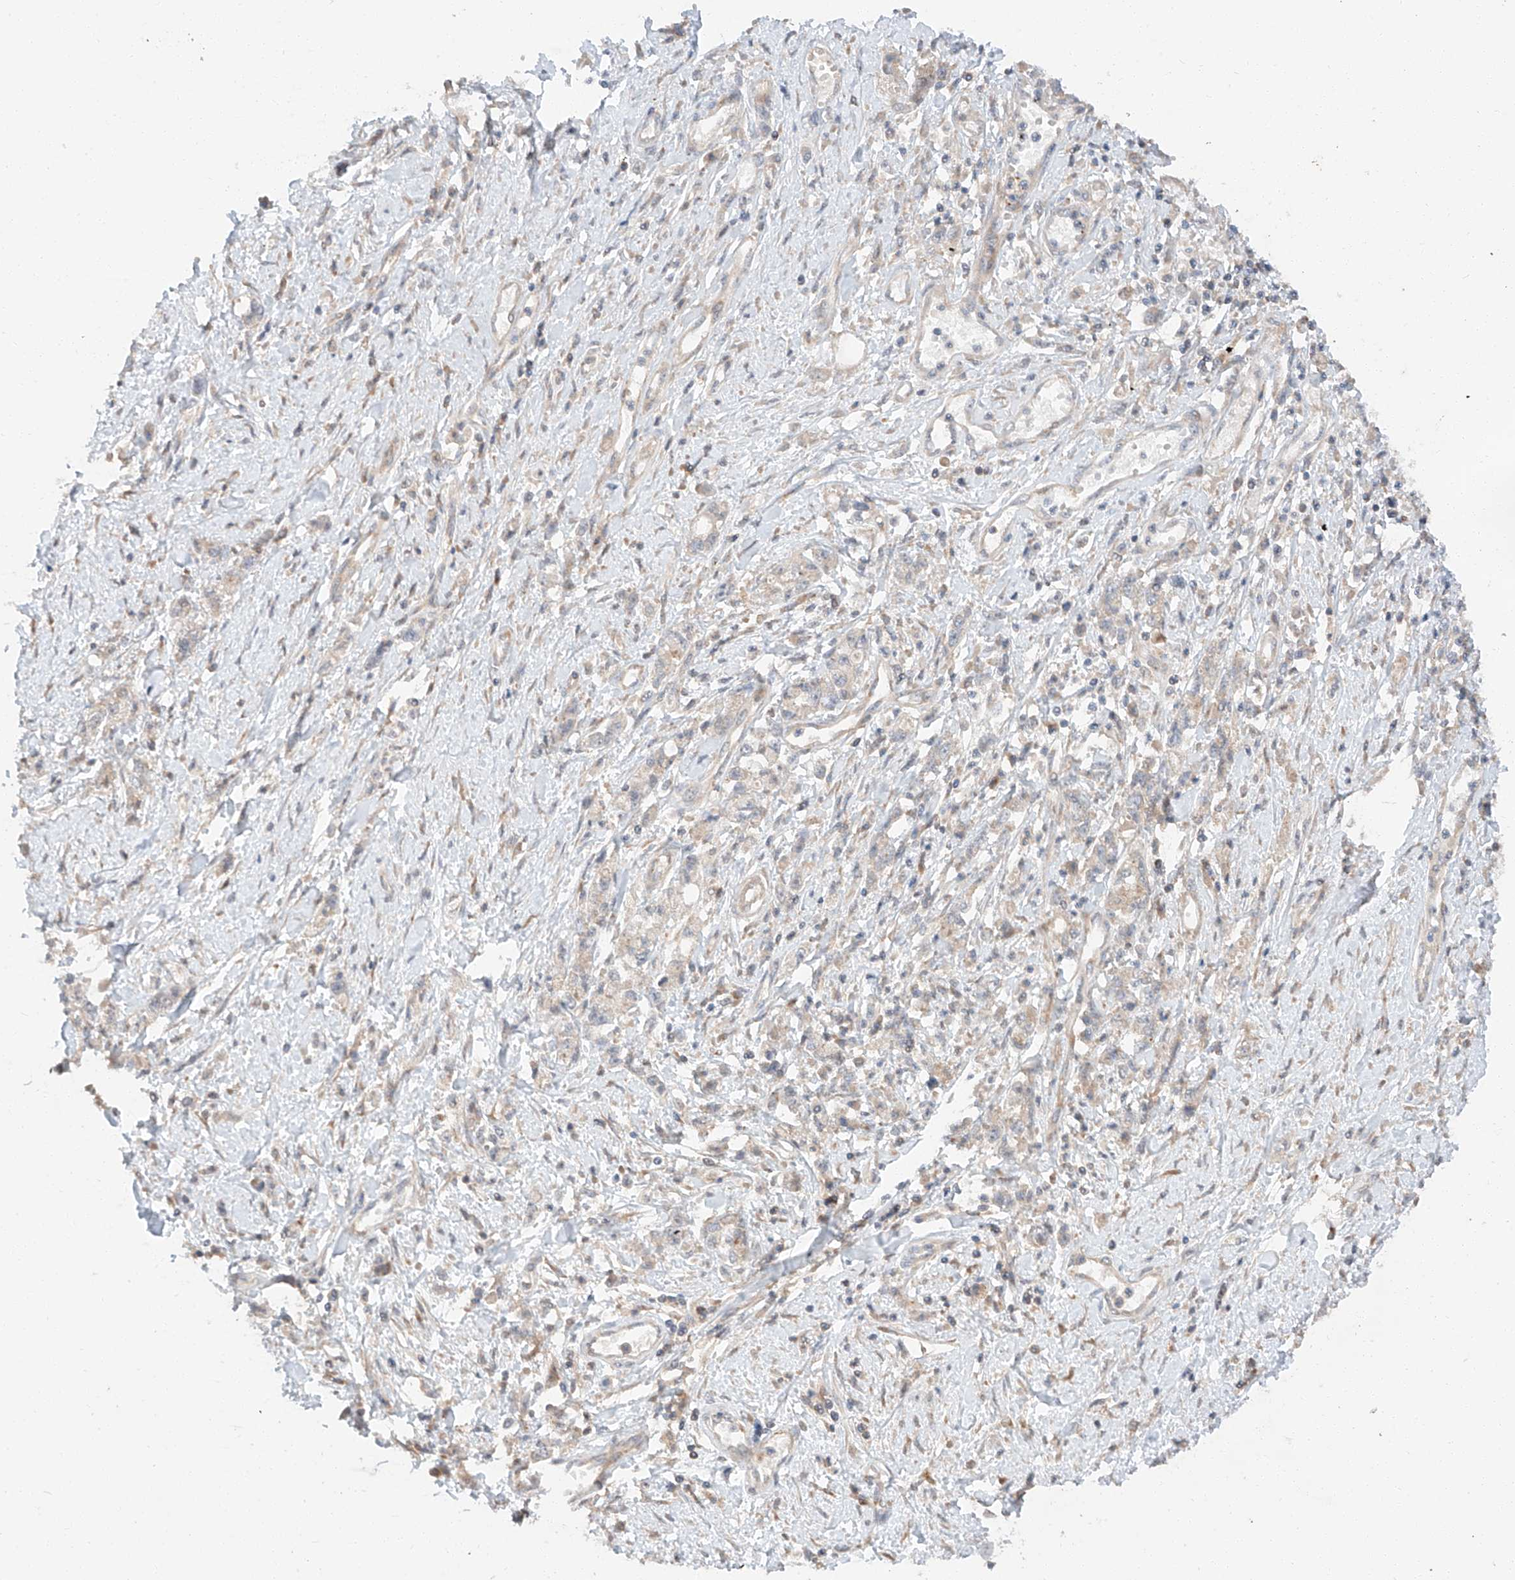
{"staining": {"intensity": "weak", "quantity": "25%-75%", "location": "cytoplasmic/membranous"}, "tissue": "stomach cancer", "cell_type": "Tumor cells", "image_type": "cancer", "snomed": [{"axis": "morphology", "description": "Adenocarcinoma, NOS"}, {"axis": "topography", "description": "Stomach"}], "caption": "Tumor cells display low levels of weak cytoplasmic/membranous expression in about 25%-75% of cells in human stomach cancer (adenocarcinoma). The staining was performed using DAB to visualize the protein expression in brown, while the nuclei were stained in blue with hematoxylin (Magnification: 20x).", "gene": "XPNPEP1", "patient": {"sex": "female", "age": 76}}